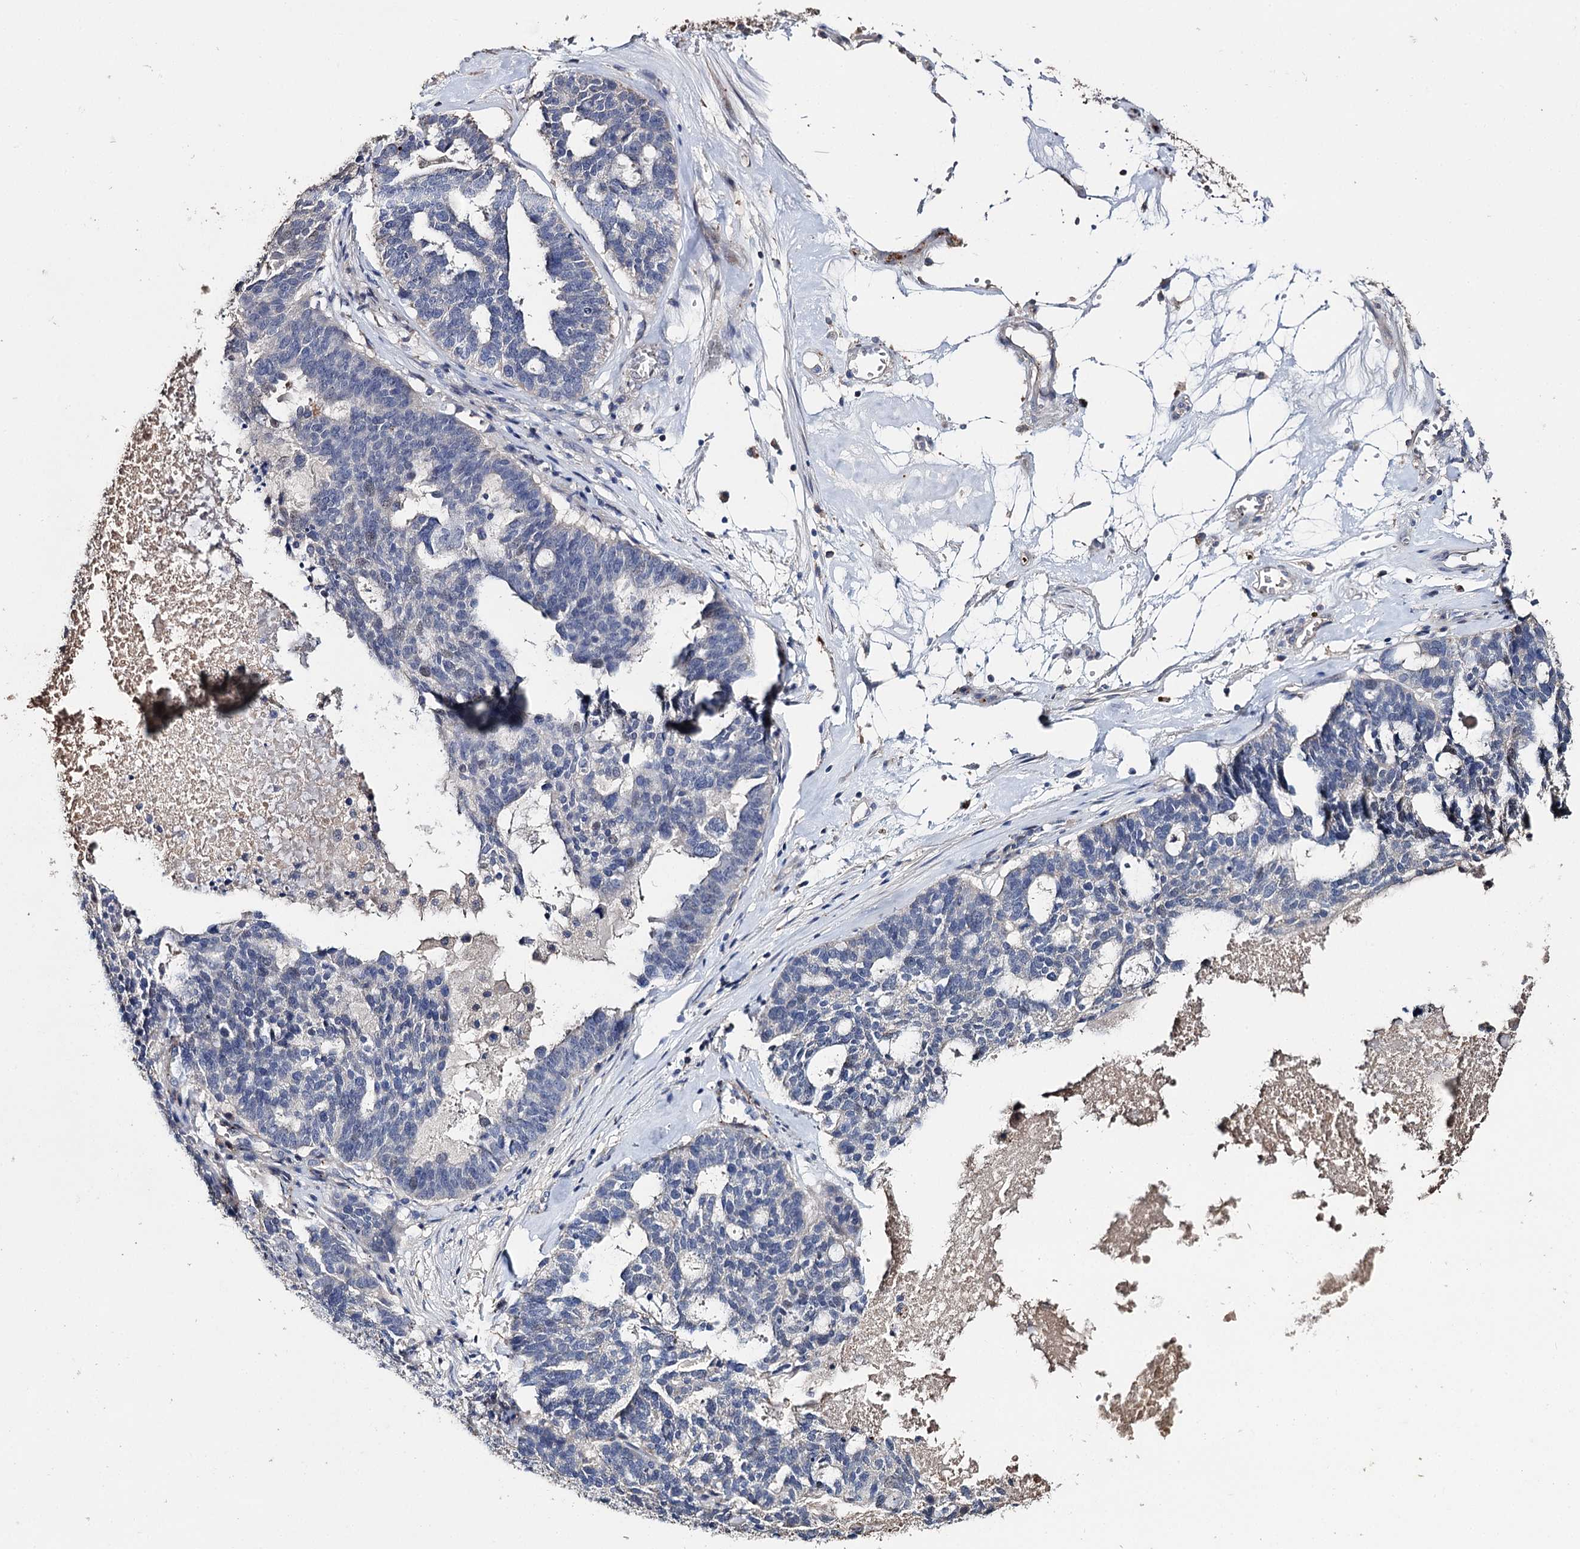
{"staining": {"intensity": "negative", "quantity": "none", "location": "none"}, "tissue": "ovarian cancer", "cell_type": "Tumor cells", "image_type": "cancer", "snomed": [{"axis": "morphology", "description": "Cystadenocarcinoma, serous, NOS"}, {"axis": "topography", "description": "Ovary"}], "caption": "An immunohistochemistry (IHC) photomicrograph of ovarian serous cystadenocarcinoma is shown. There is no staining in tumor cells of ovarian serous cystadenocarcinoma.", "gene": "DNAH6", "patient": {"sex": "female", "age": 59}}